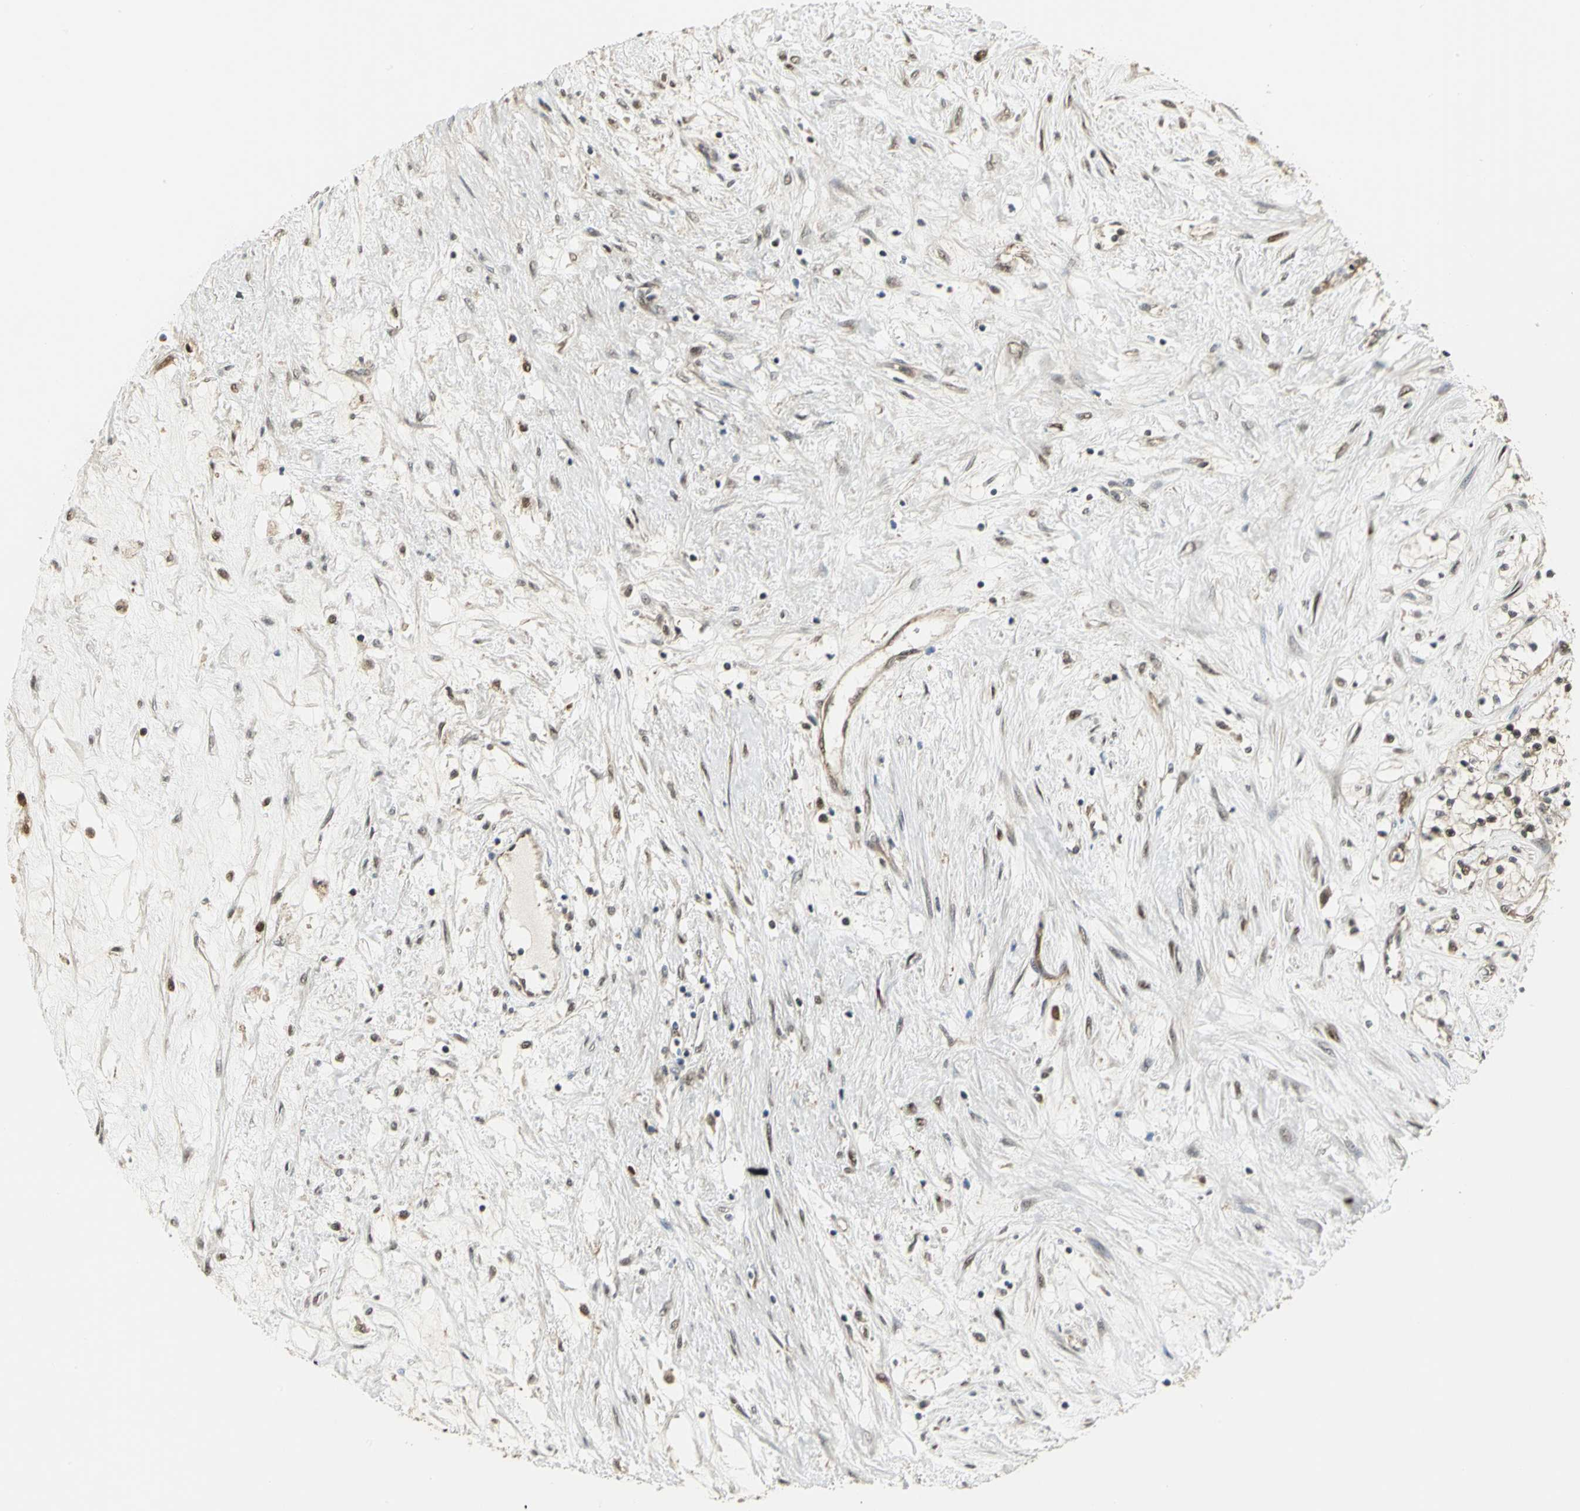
{"staining": {"intensity": "moderate", "quantity": ">75%", "location": "cytoplasmic/membranous,nuclear"}, "tissue": "renal cancer", "cell_type": "Tumor cells", "image_type": "cancer", "snomed": [{"axis": "morphology", "description": "Adenocarcinoma, NOS"}, {"axis": "topography", "description": "Kidney"}], "caption": "High-magnification brightfield microscopy of adenocarcinoma (renal) stained with DAB (3,3'-diaminobenzidine) (brown) and counterstained with hematoxylin (blue). tumor cells exhibit moderate cytoplasmic/membranous and nuclear staining is seen in approximately>75% of cells.", "gene": "PSMC4", "patient": {"sex": "male", "age": 68}}